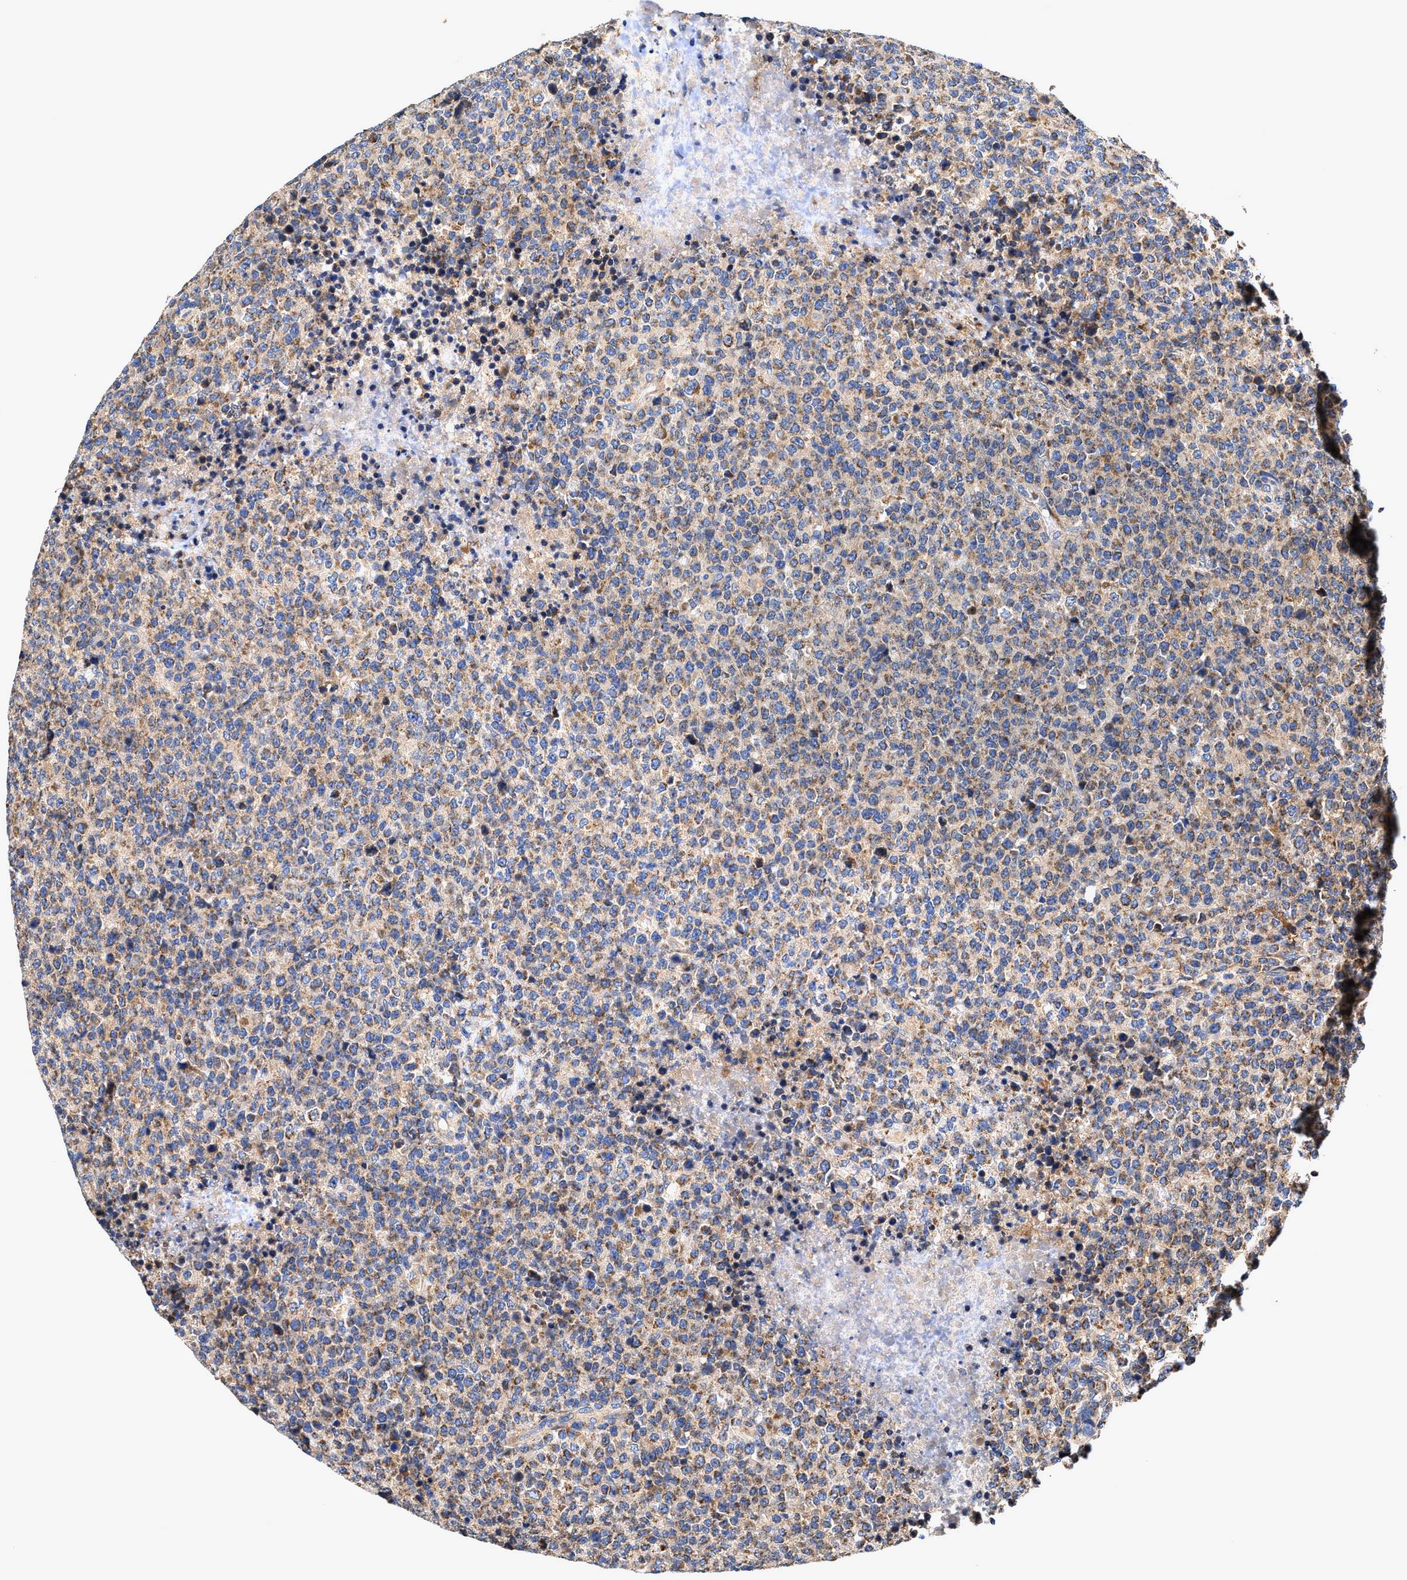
{"staining": {"intensity": "moderate", "quantity": ">75%", "location": "cytoplasmic/membranous"}, "tissue": "lymphoma", "cell_type": "Tumor cells", "image_type": "cancer", "snomed": [{"axis": "morphology", "description": "Malignant lymphoma, non-Hodgkin's type, High grade"}, {"axis": "topography", "description": "Lymph node"}], "caption": "This histopathology image displays immunohistochemistry (IHC) staining of lymphoma, with medium moderate cytoplasmic/membranous positivity in about >75% of tumor cells.", "gene": "EFNA4", "patient": {"sex": "male", "age": 13}}